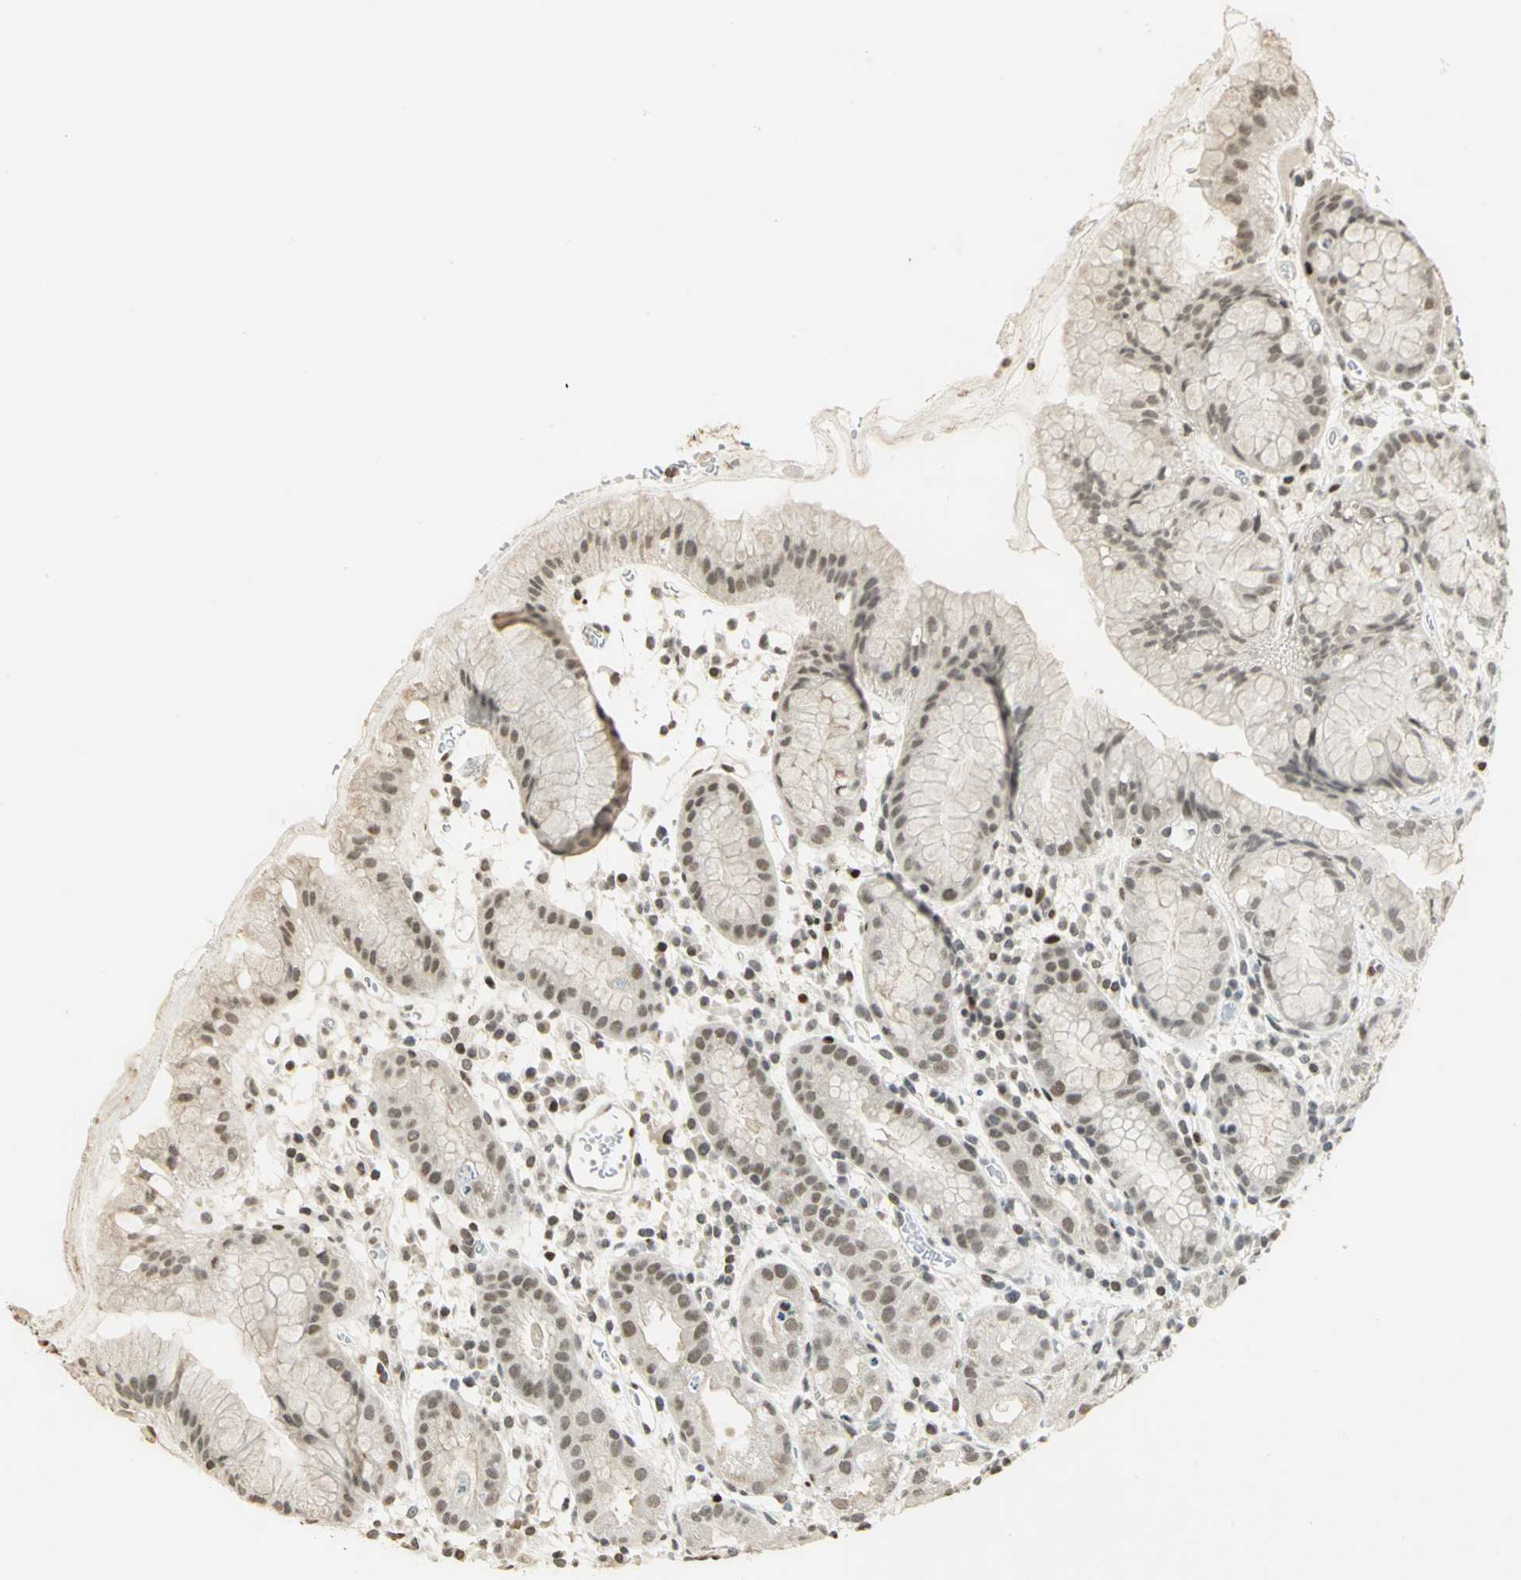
{"staining": {"intensity": "weak", "quantity": "25%-75%", "location": "nuclear"}, "tissue": "stomach", "cell_type": "Glandular cells", "image_type": "normal", "snomed": [{"axis": "morphology", "description": "Normal tissue, NOS"}, {"axis": "topography", "description": "Stomach"}, {"axis": "topography", "description": "Stomach, lower"}], "caption": "IHC micrograph of unremarkable stomach: human stomach stained using immunohistochemistry displays low levels of weak protein expression localized specifically in the nuclear of glandular cells, appearing as a nuclear brown color.", "gene": "KDM1A", "patient": {"sex": "female", "age": 75}}